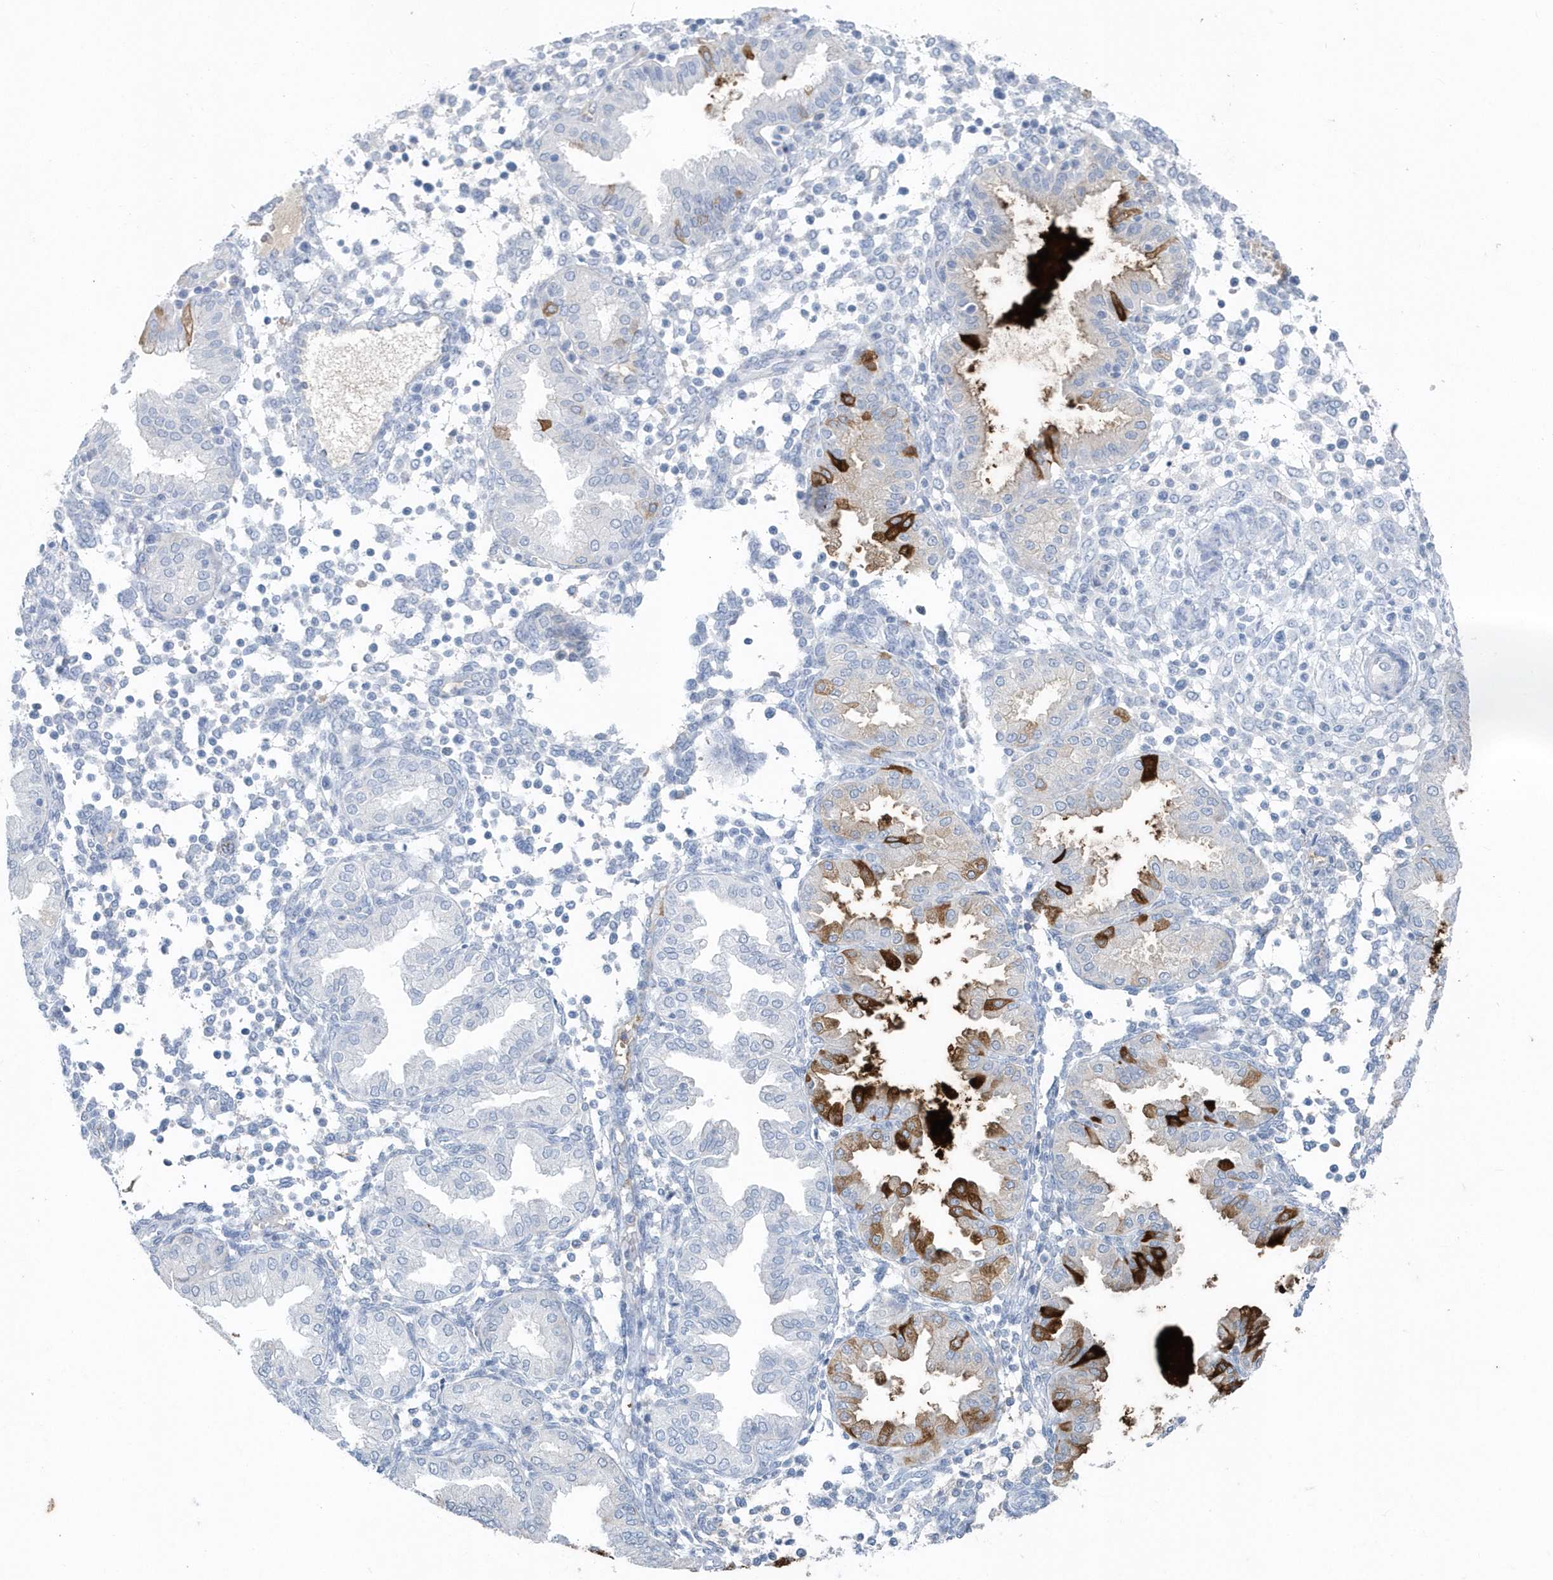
{"staining": {"intensity": "negative", "quantity": "none", "location": "none"}, "tissue": "endometrium", "cell_type": "Cells in endometrial stroma", "image_type": "normal", "snomed": [{"axis": "morphology", "description": "Normal tissue, NOS"}, {"axis": "topography", "description": "Endometrium"}], "caption": "This is an immunohistochemistry (IHC) histopathology image of unremarkable human endometrium. There is no positivity in cells in endometrial stroma.", "gene": "JCHAIN", "patient": {"sex": "female", "age": 53}}